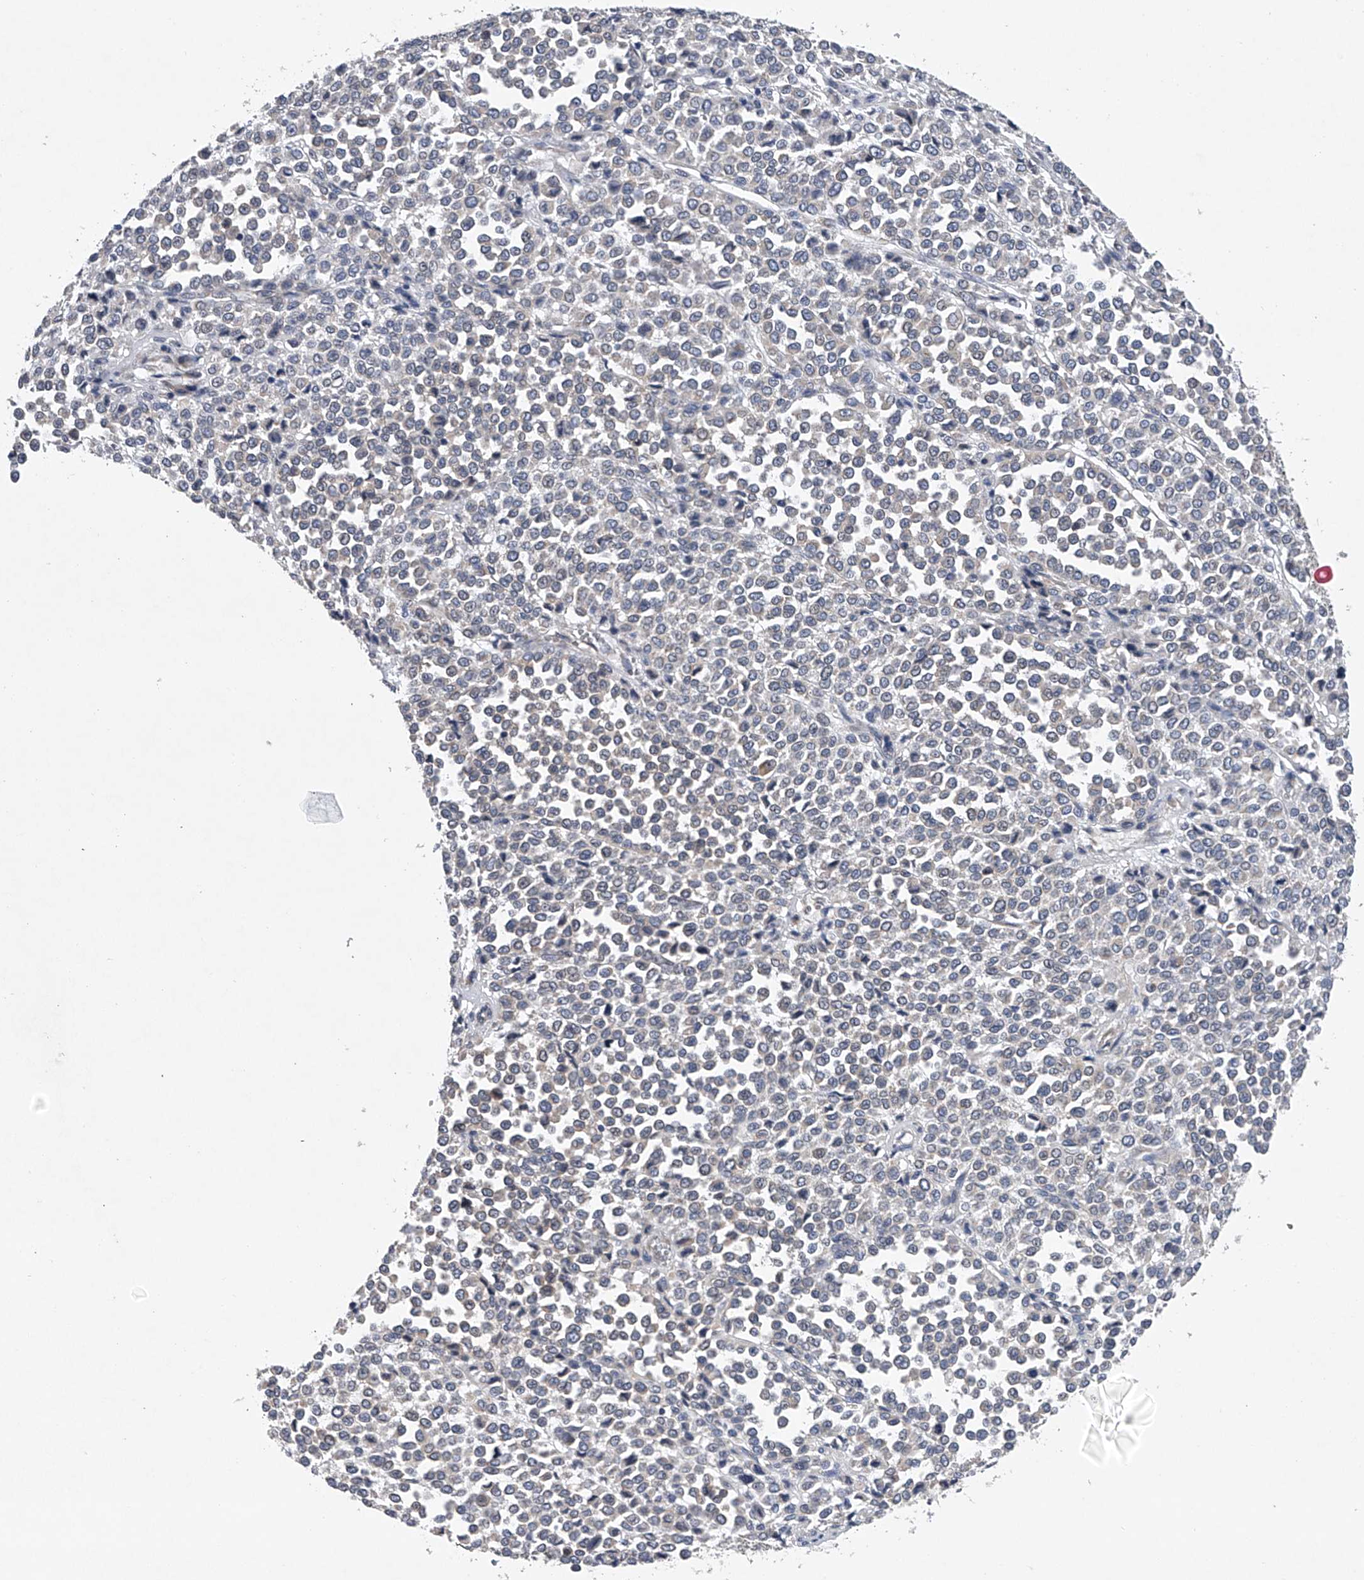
{"staining": {"intensity": "weak", "quantity": "25%-75%", "location": "cytoplasmic/membranous"}, "tissue": "melanoma", "cell_type": "Tumor cells", "image_type": "cancer", "snomed": [{"axis": "morphology", "description": "Malignant melanoma, Metastatic site"}, {"axis": "topography", "description": "Pancreas"}], "caption": "This is an image of IHC staining of melanoma, which shows weak expression in the cytoplasmic/membranous of tumor cells.", "gene": "RNF5", "patient": {"sex": "female", "age": 30}}